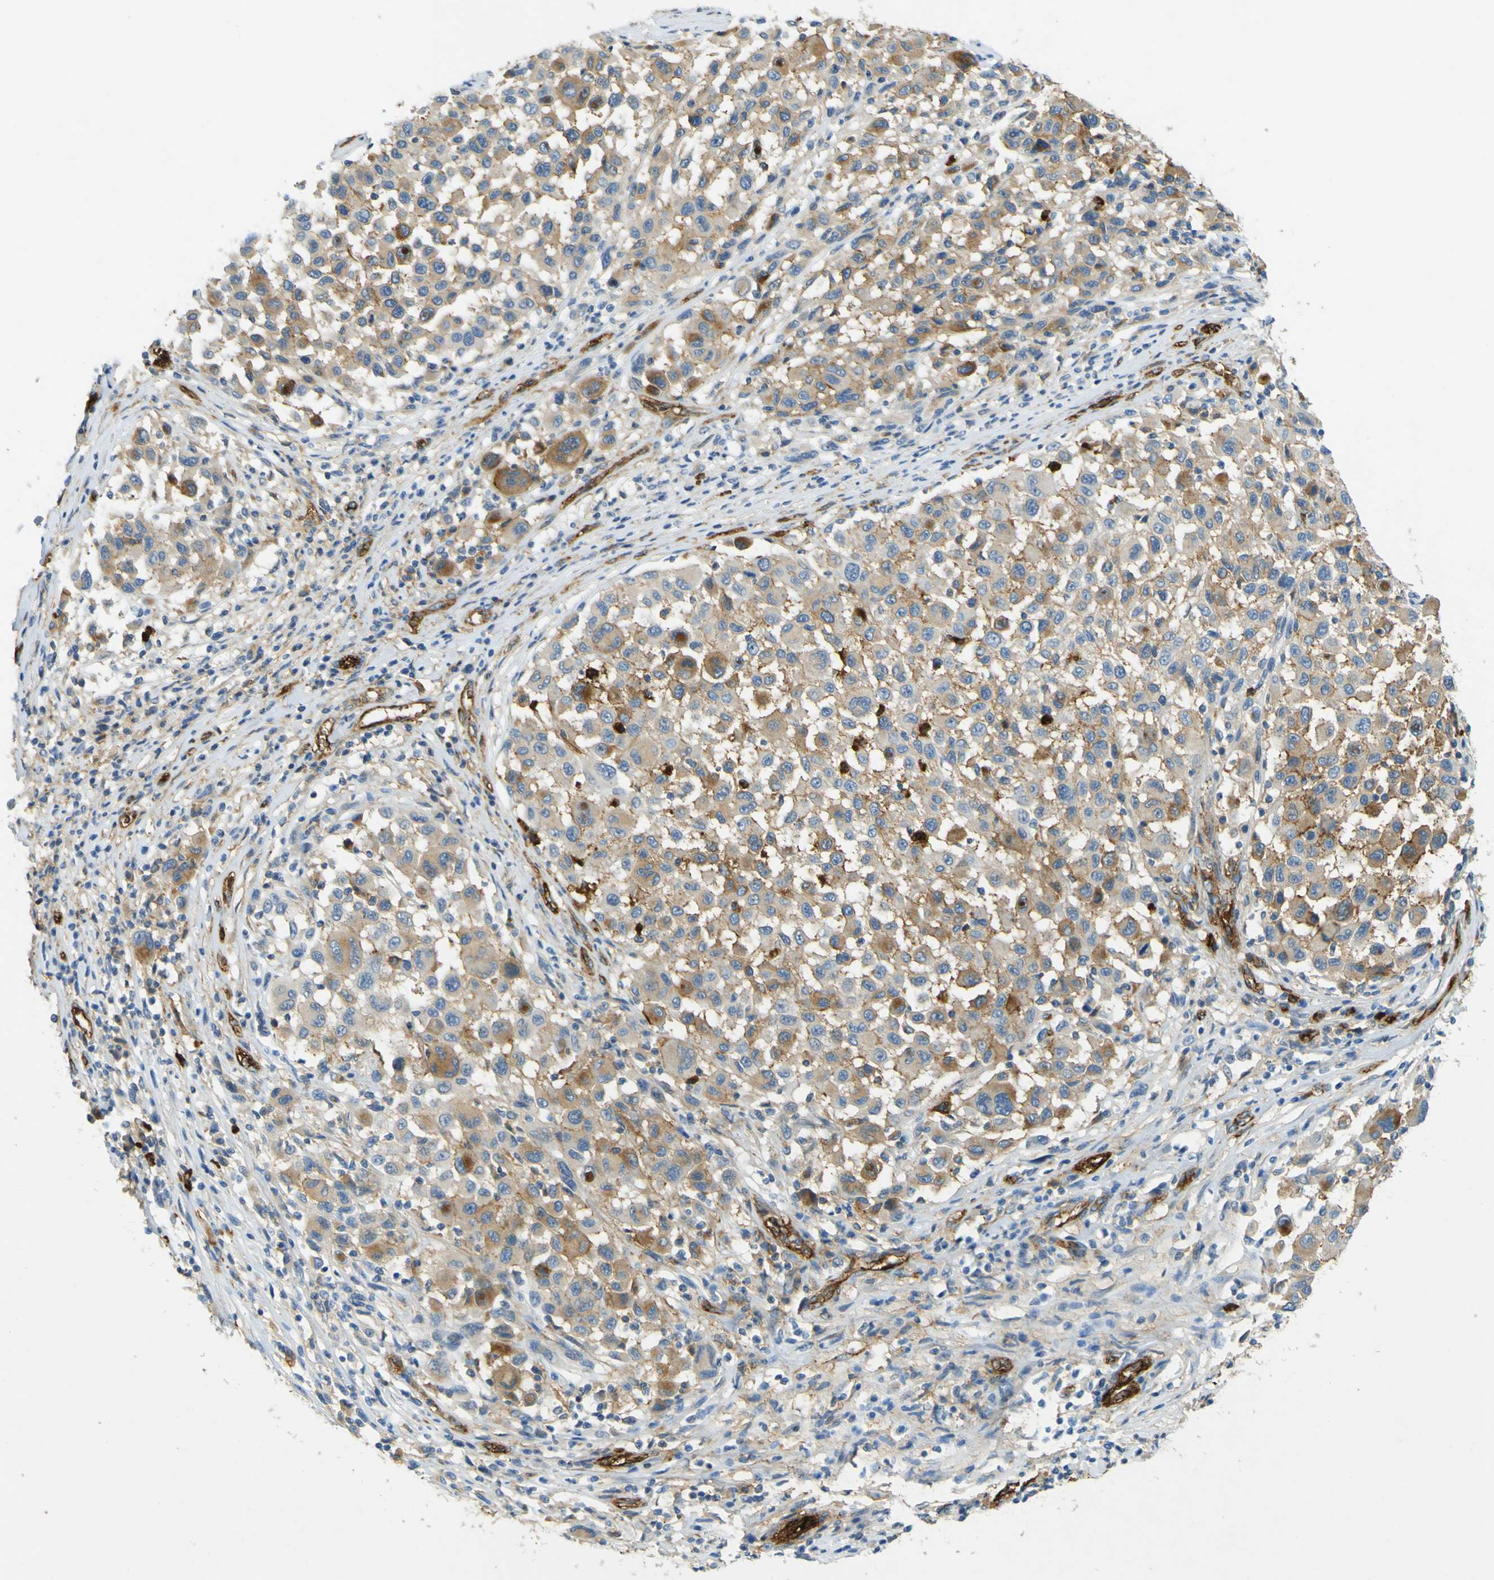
{"staining": {"intensity": "moderate", "quantity": "25%-75%", "location": "cytoplasmic/membranous"}, "tissue": "melanoma", "cell_type": "Tumor cells", "image_type": "cancer", "snomed": [{"axis": "morphology", "description": "Malignant melanoma, Metastatic site"}, {"axis": "topography", "description": "Lymph node"}], "caption": "Malignant melanoma (metastatic site) was stained to show a protein in brown. There is medium levels of moderate cytoplasmic/membranous staining in about 25%-75% of tumor cells.", "gene": "PLXDC1", "patient": {"sex": "male", "age": 61}}